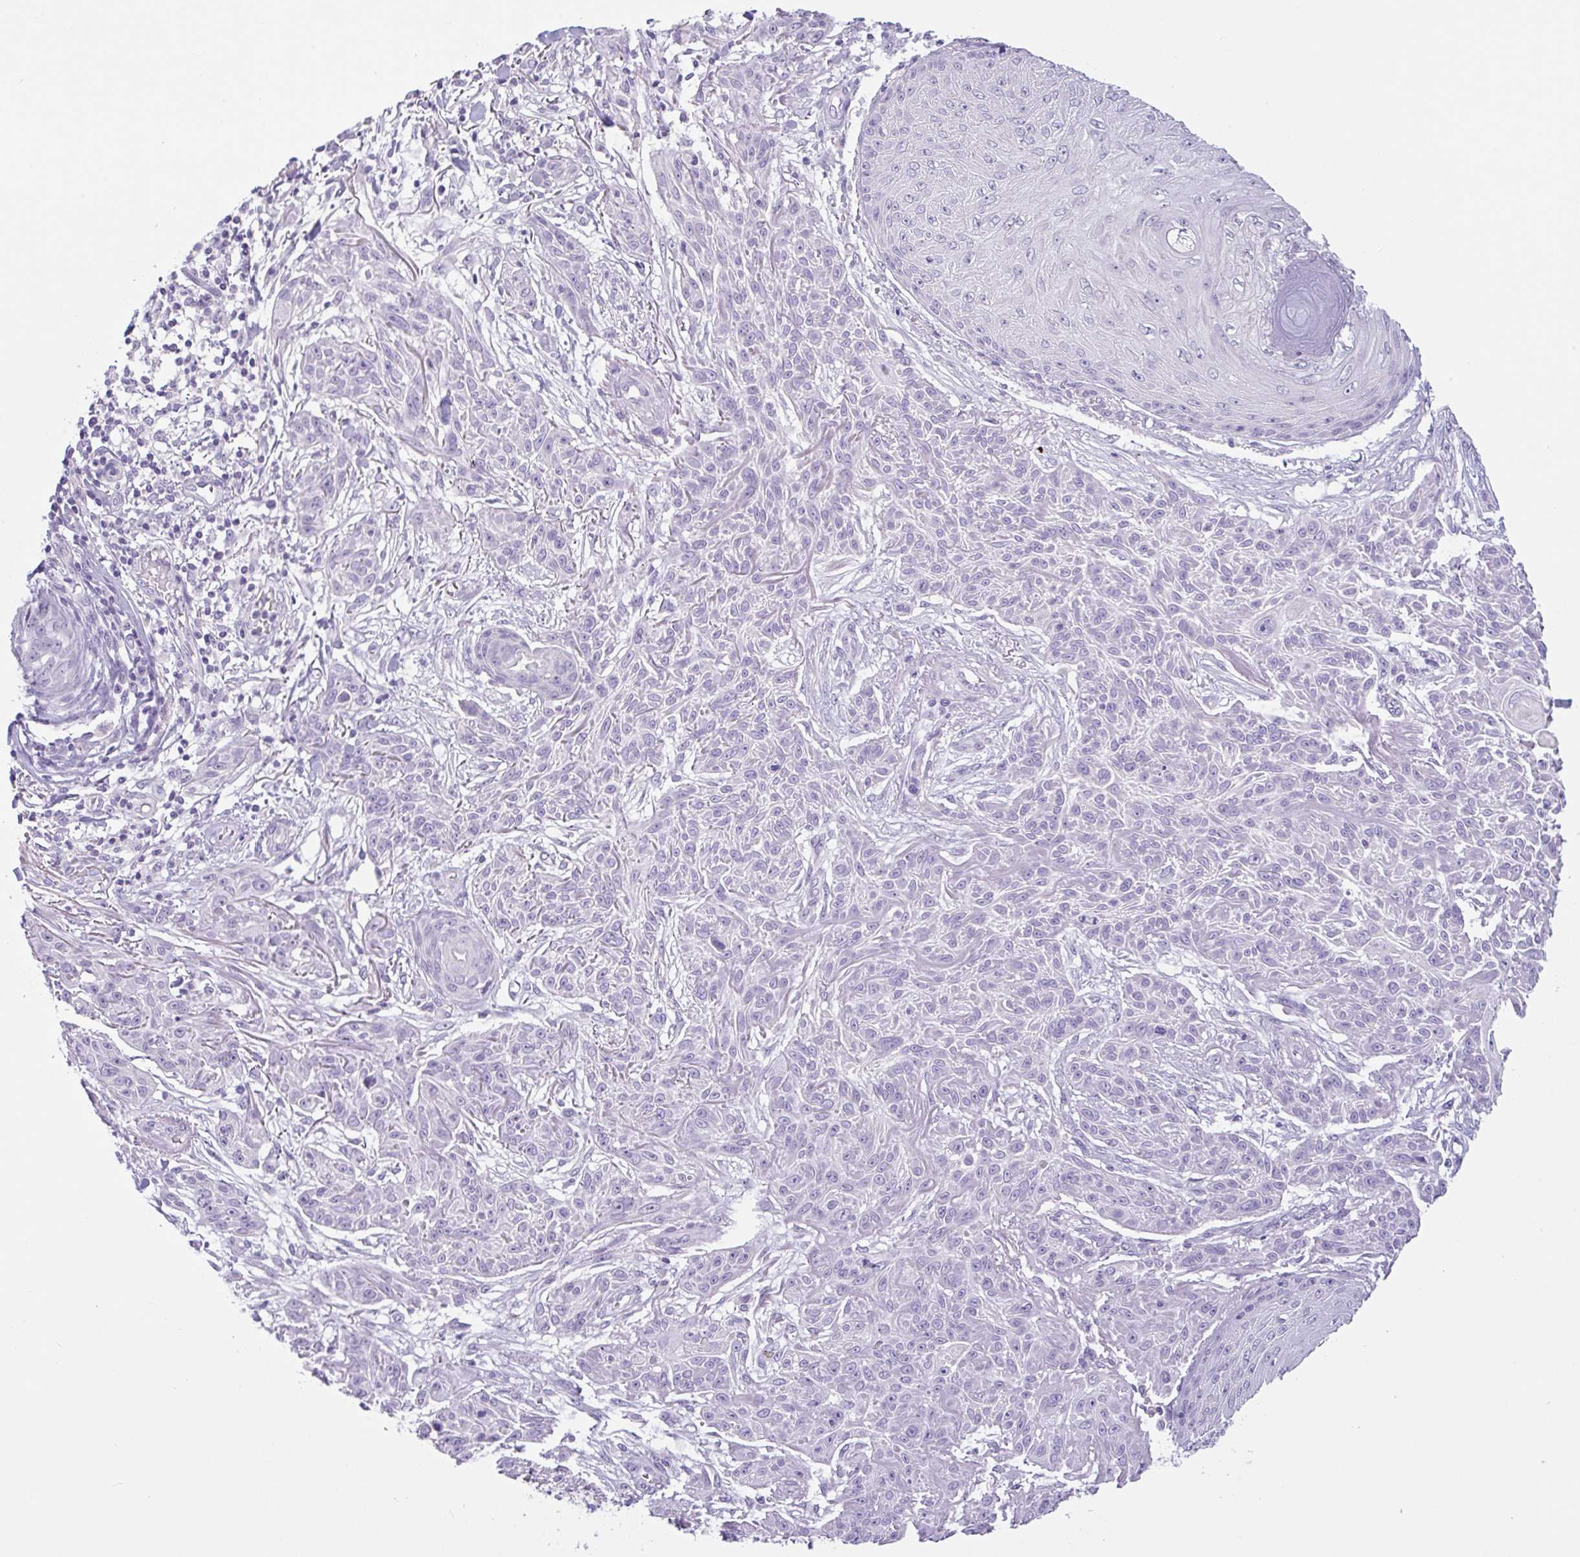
{"staining": {"intensity": "negative", "quantity": "none", "location": "none"}, "tissue": "skin cancer", "cell_type": "Tumor cells", "image_type": "cancer", "snomed": [{"axis": "morphology", "description": "Squamous cell carcinoma, NOS"}, {"axis": "topography", "description": "Skin"}], "caption": "Histopathology image shows no significant protein expression in tumor cells of squamous cell carcinoma (skin).", "gene": "CTSE", "patient": {"sex": "male", "age": 86}}